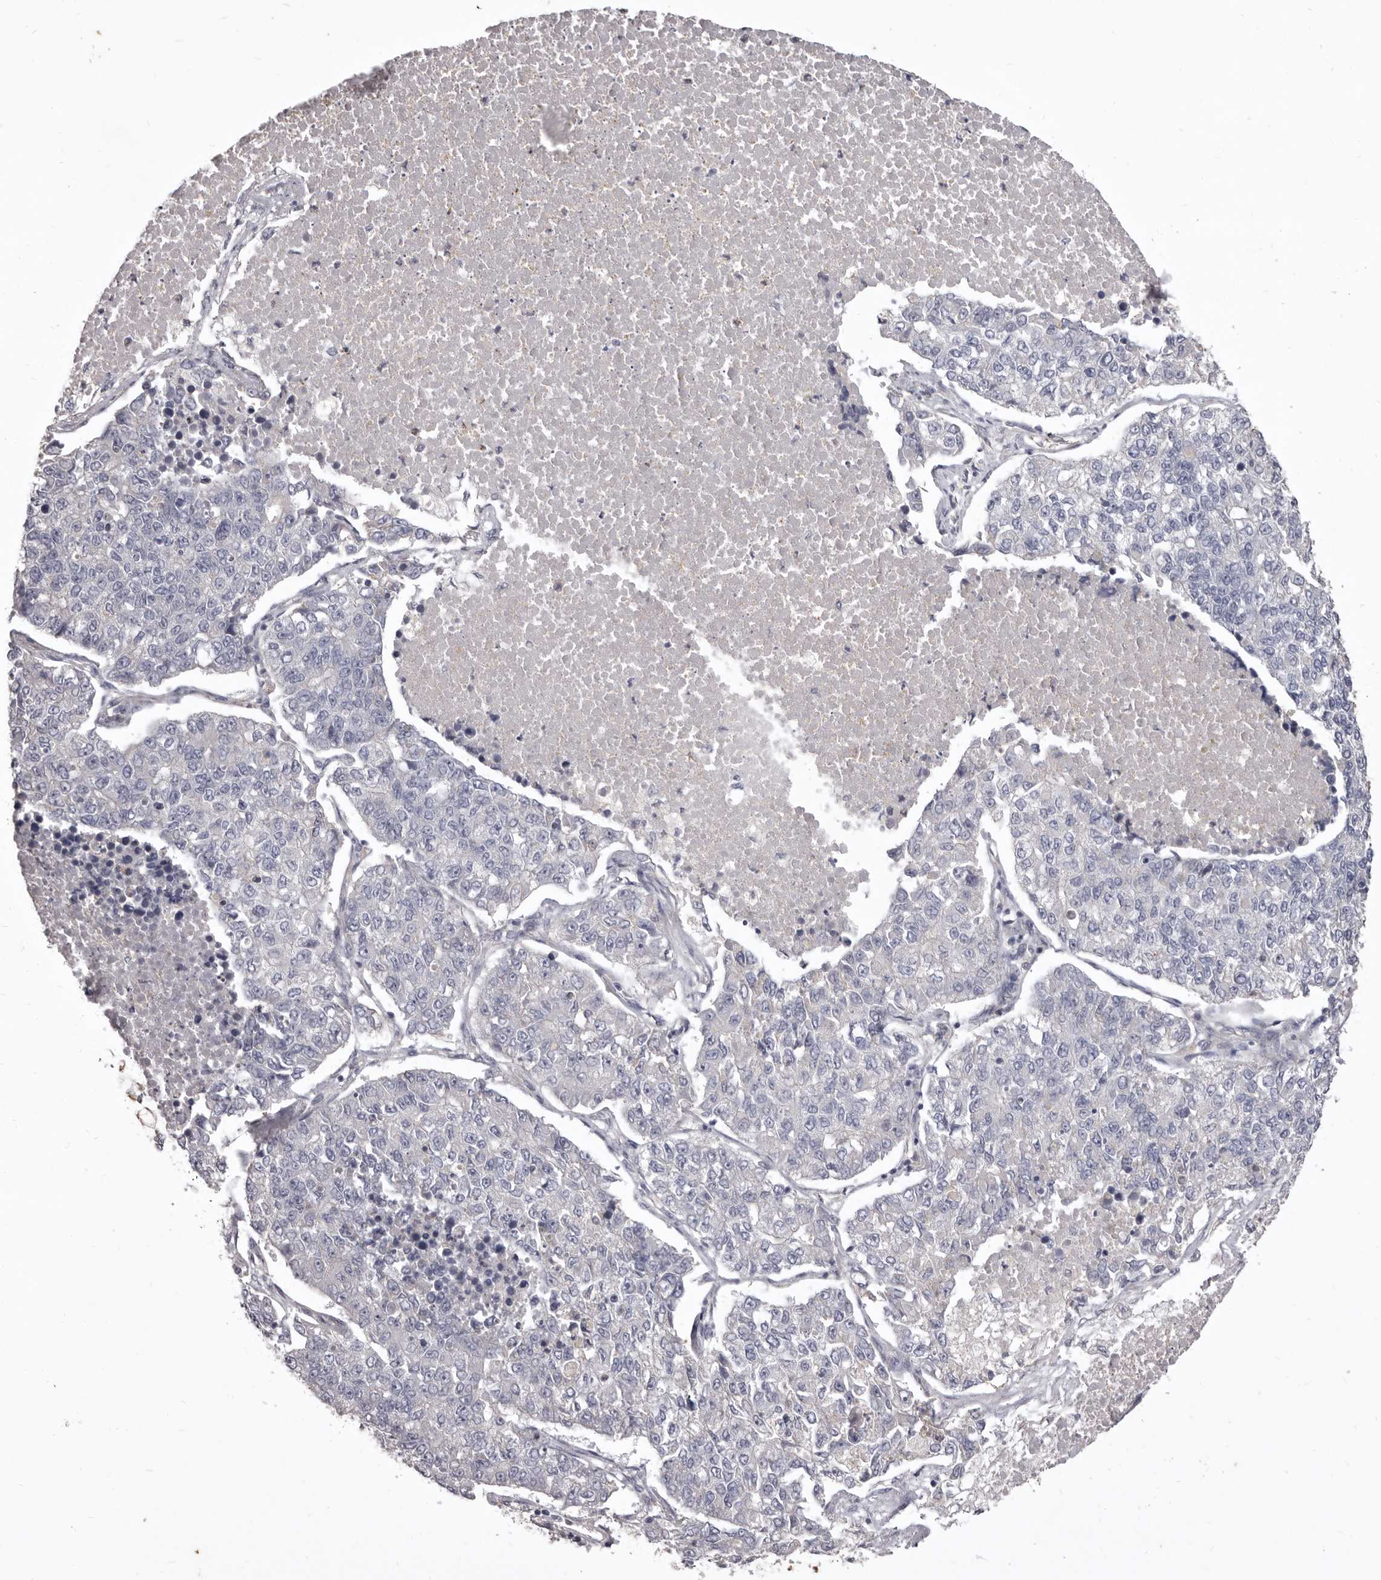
{"staining": {"intensity": "negative", "quantity": "none", "location": "none"}, "tissue": "lung cancer", "cell_type": "Tumor cells", "image_type": "cancer", "snomed": [{"axis": "morphology", "description": "Adenocarcinoma, NOS"}, {"axis": "topography", "description": "Lung"}], "caption": "Photomicrograph shows no protein expression in tumor cells of lung cancer tissue.", "gene": "P2RX6", "patient": {"sex": "male", "age": 49}}